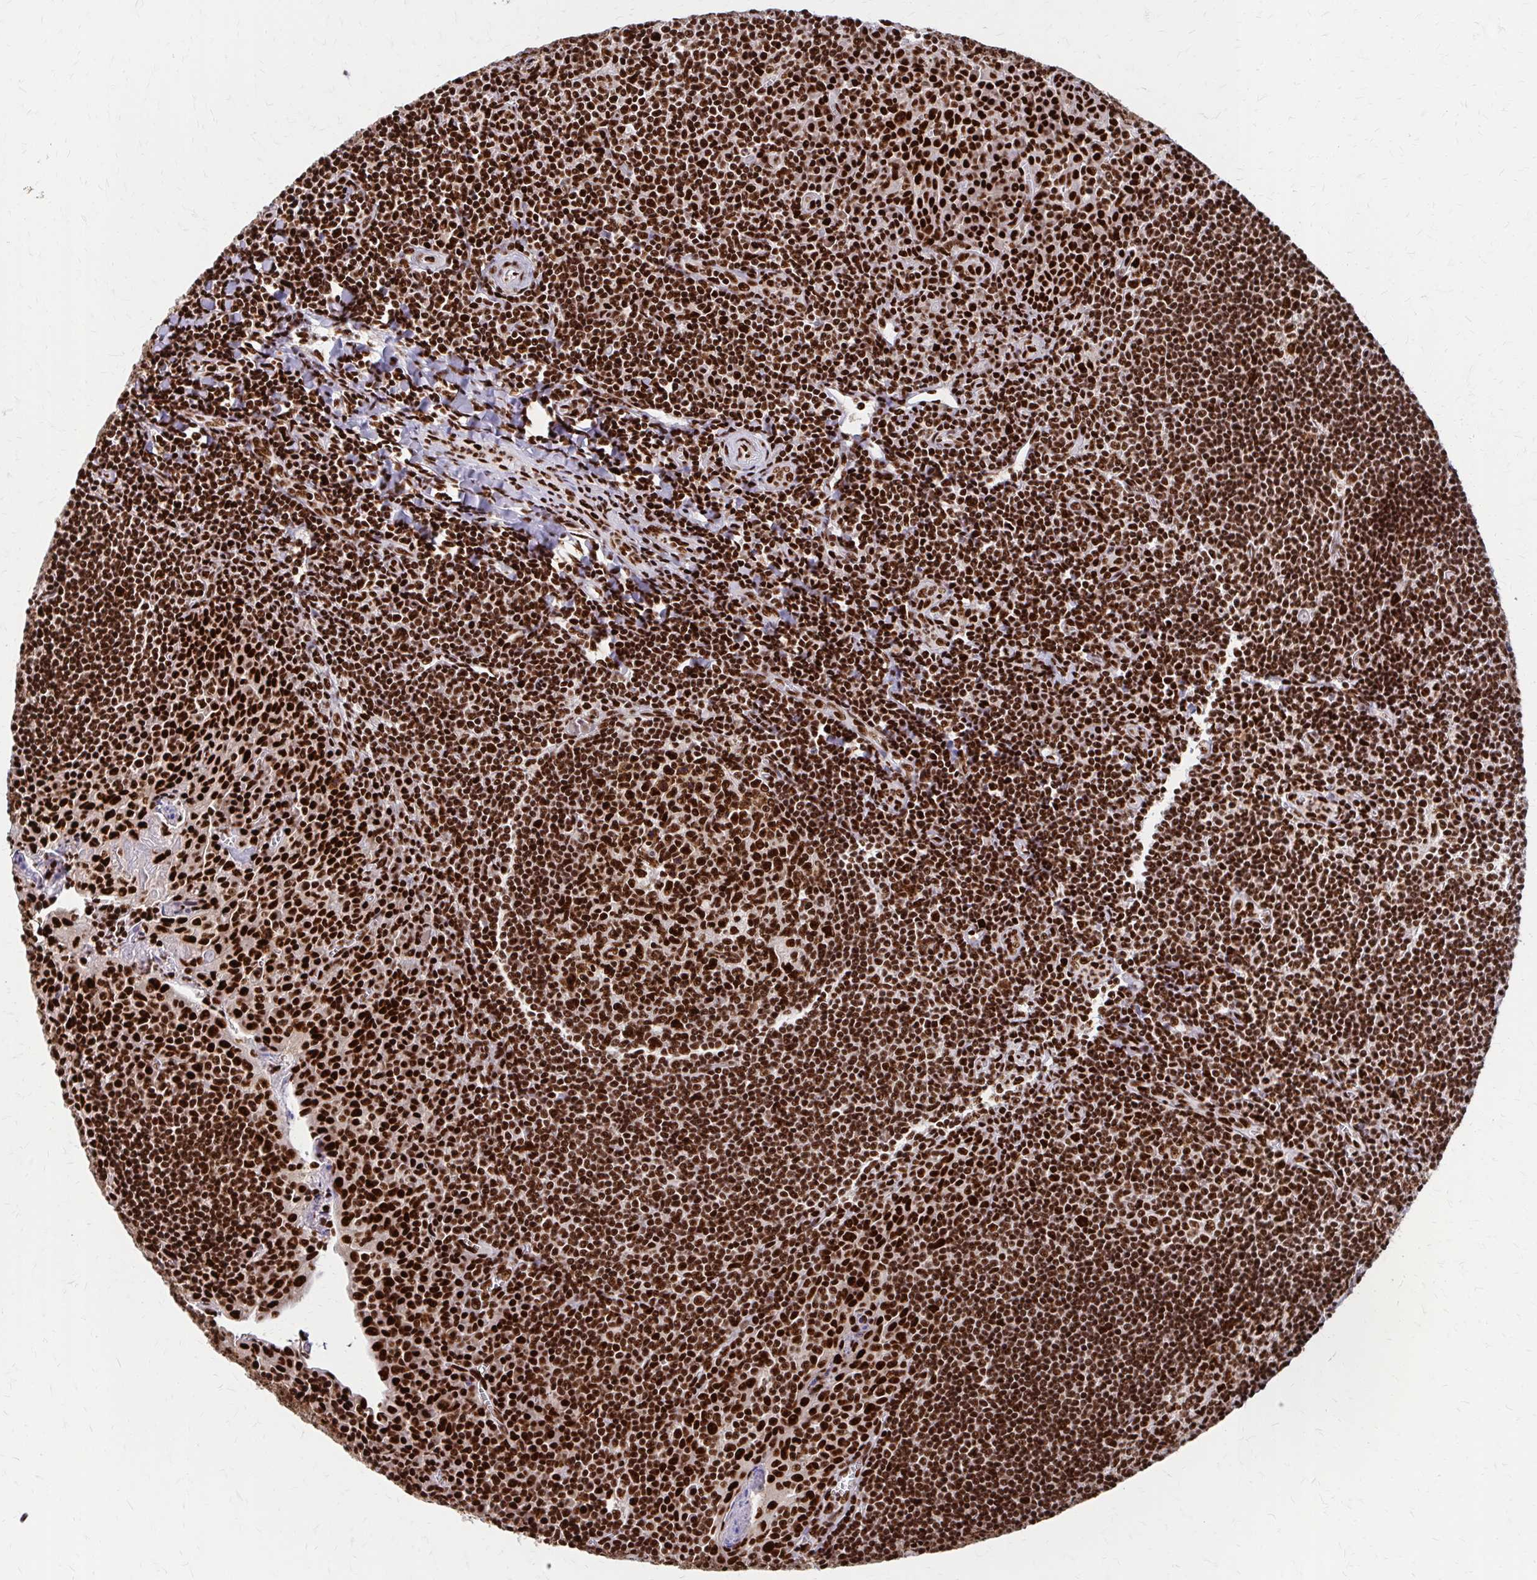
{"staining": {"intensity": "strong", "quantity": ">75%", "location": "nuclear"}, "tissue": "tonsil", "cell_type": "Germinal center cells", "image_type": "normal", "snomed": [{"axis": "morphology", "description": "Normal tissue, NOS"}, {"axis": "morphology", "description": "Inflammation, NOS"}, {"axis": "topography", "description": "Tonsil"}], "caption": "Immunohistochemical staining of unremarkable human tonsil demonstrates >75% levels of strong nuclear protein staining in approximately >75% of germinal center cells.", "gene": "CNKSR3", "patient": {"sex": "female", "age": 31}}